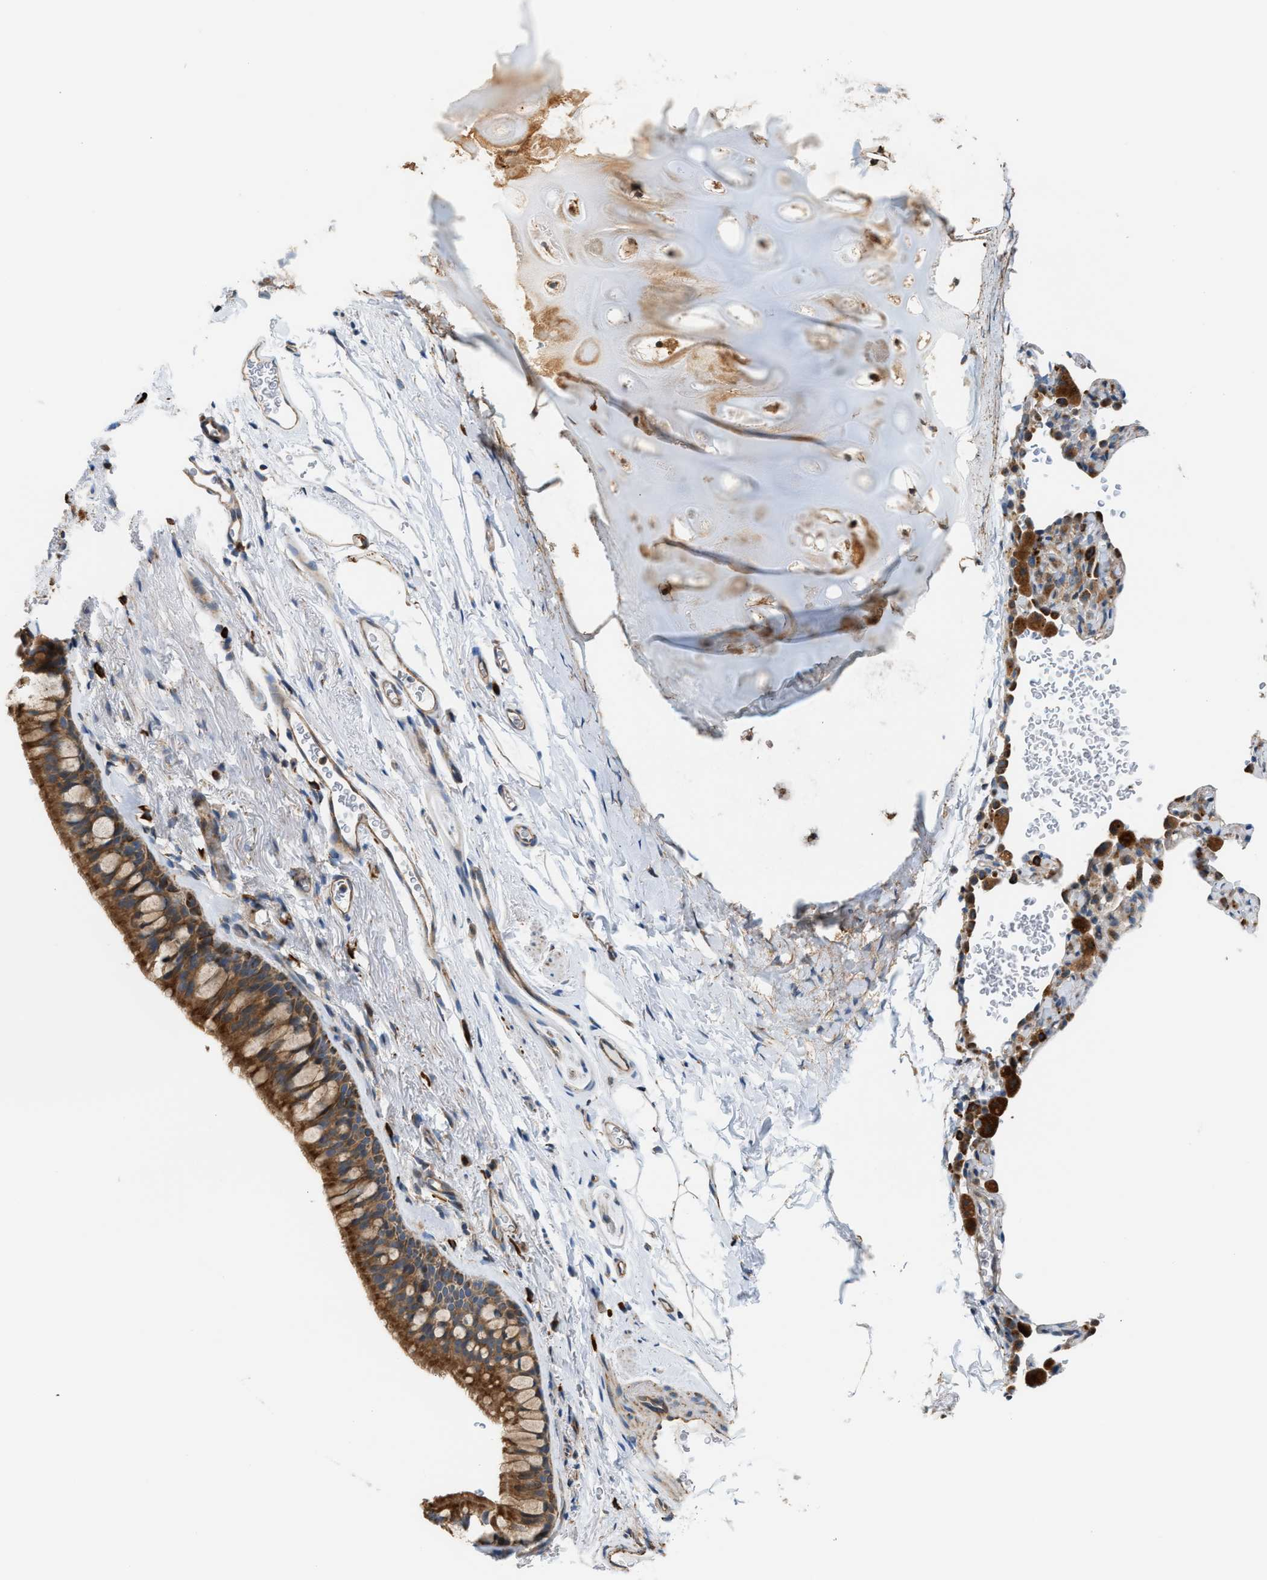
{"staining": {"intensity": "strong", "quantity": ">75%", "location": "cytoplasmic/membranous"}, "tissue": "bronchus", "cell_type": "Respiratory epithelial cells", "image_type": "normal", "snomed": [{"axis": "morphology", "description": "Normal tissue, NOS"}, {"axis": "topography", "description": "Cartilage tissue"}, {"axis": "topography", "description": "Bronchus"}], "caption": "Protein expression analysis of benign bronchus shows strong cytoplasmic/membranous staining in about >75% of respiratory epithelial cells.", "gene": "PDCL", "patient": {"sex": "female", "age": 53}}